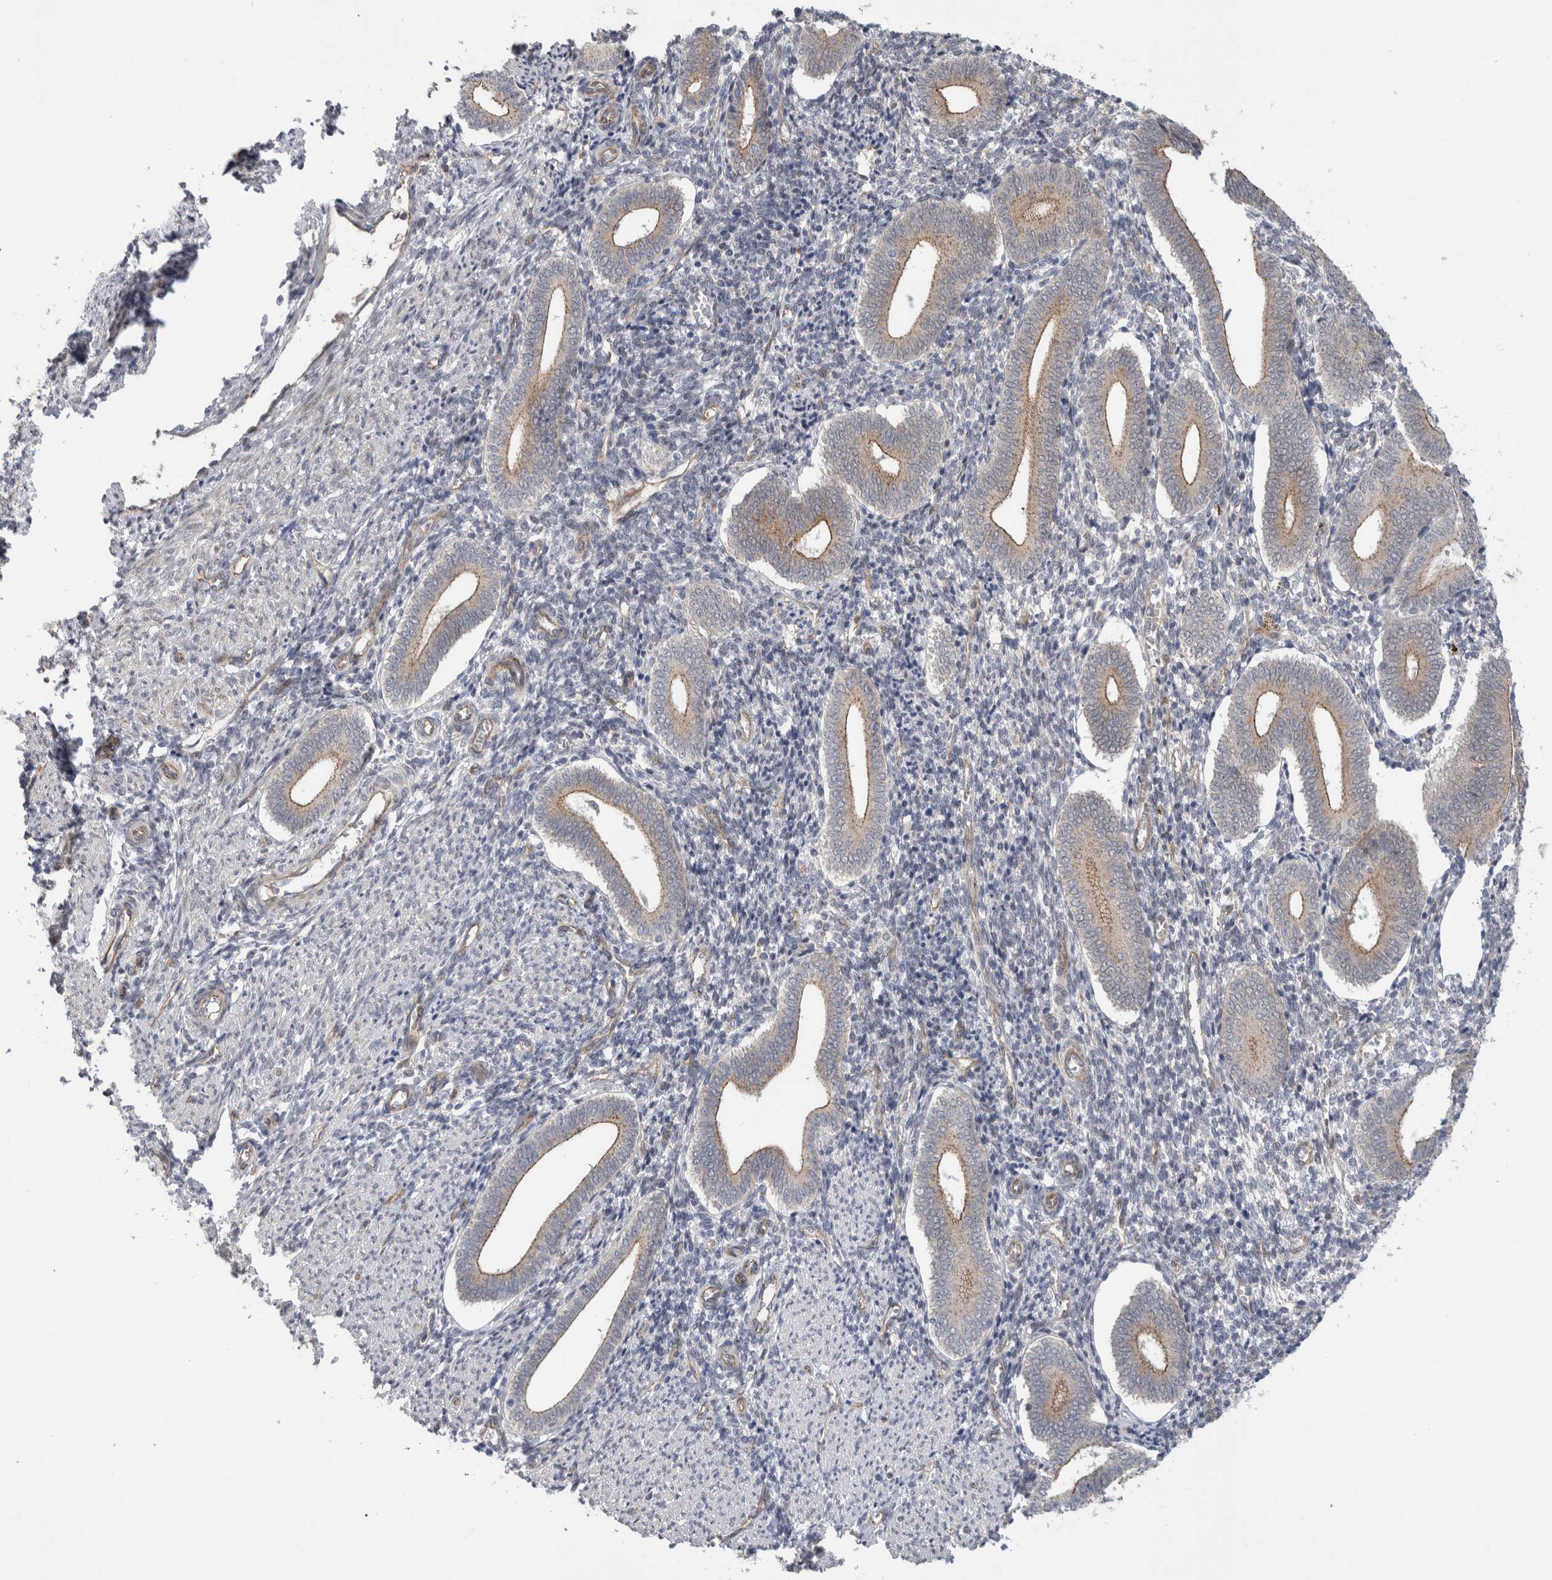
{"staining": {"intensity": "negative", "quantity": "none", "location": "none"}, "tissue": "endometrium", "cell_type": "Cells in endometrial stroma", "image_type": "normal", "snomed": [{"axis": "morphology", "description": "Normal tissue, NOS"}, {"axis": "topography", "description": "Uterus"}, {"axis": "topography", "description": "Endometrium"}], "caption": "This is an immunohistochemistry micrograph of benign endometrium. There is no staining in cells in endometrial stroma.", "gene": "TAFA5", "patient": {"sex": "female", "age": 33}}